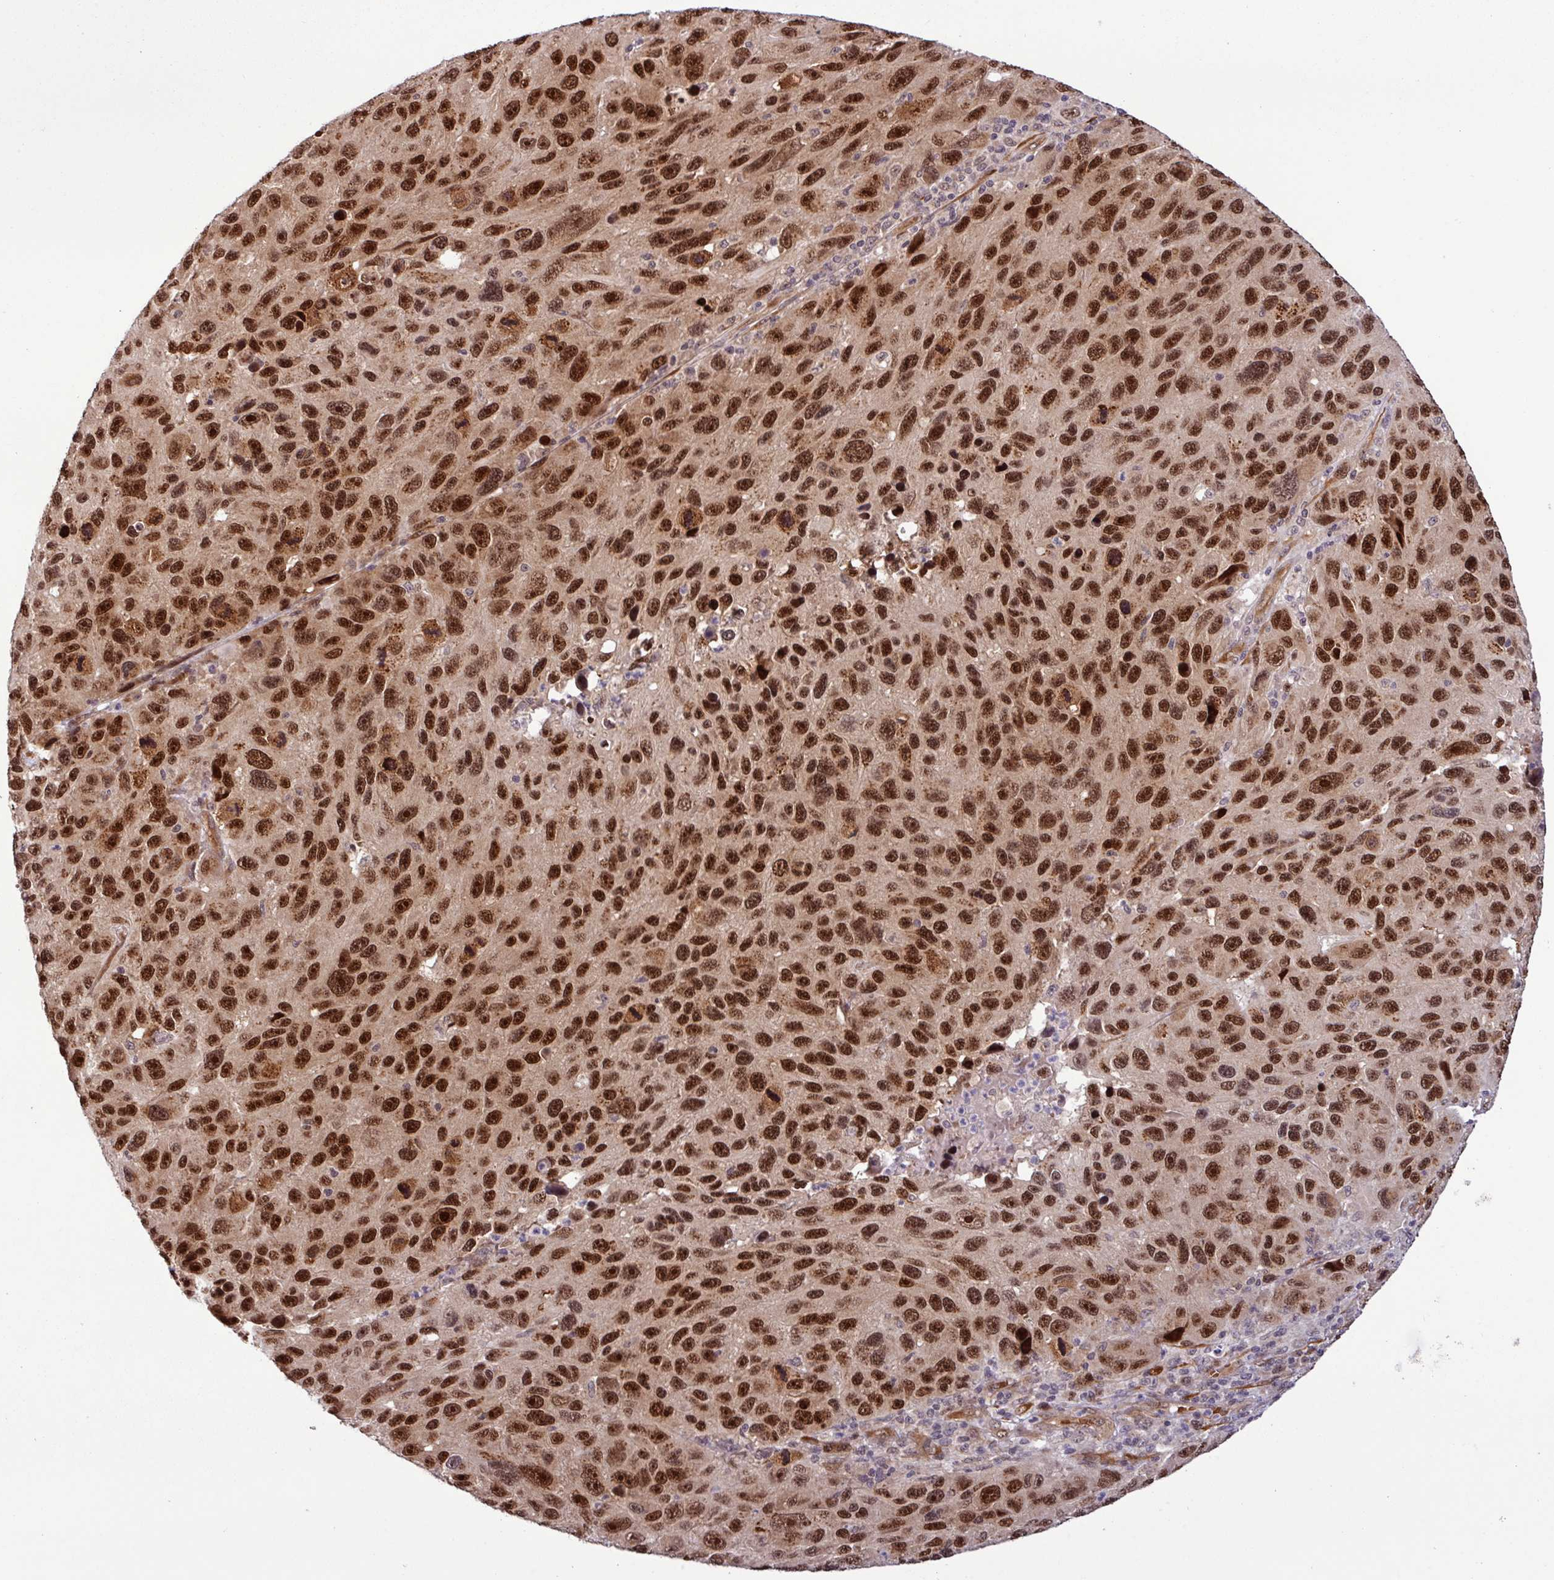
{"staining": {"intensity": "strong", "quantity": ">75%", "location": "nuclear"}, "tissue": "melanoma", "cell_type": "Tumor cells", "image_type": "cancer", "snomed": [{"axis": "morphology", "description": "Malignant melanoma, NOS"}, {"axis": "topography", "description": "Skin"}], "caption": "IHC image of human melanoma stained for a protein (brown), which demonstrates high levels of strong nuclear expression in about >75% of tumor cells.", "gene": "C7orf50", "patient": {"sex": "male", "age": 53}}